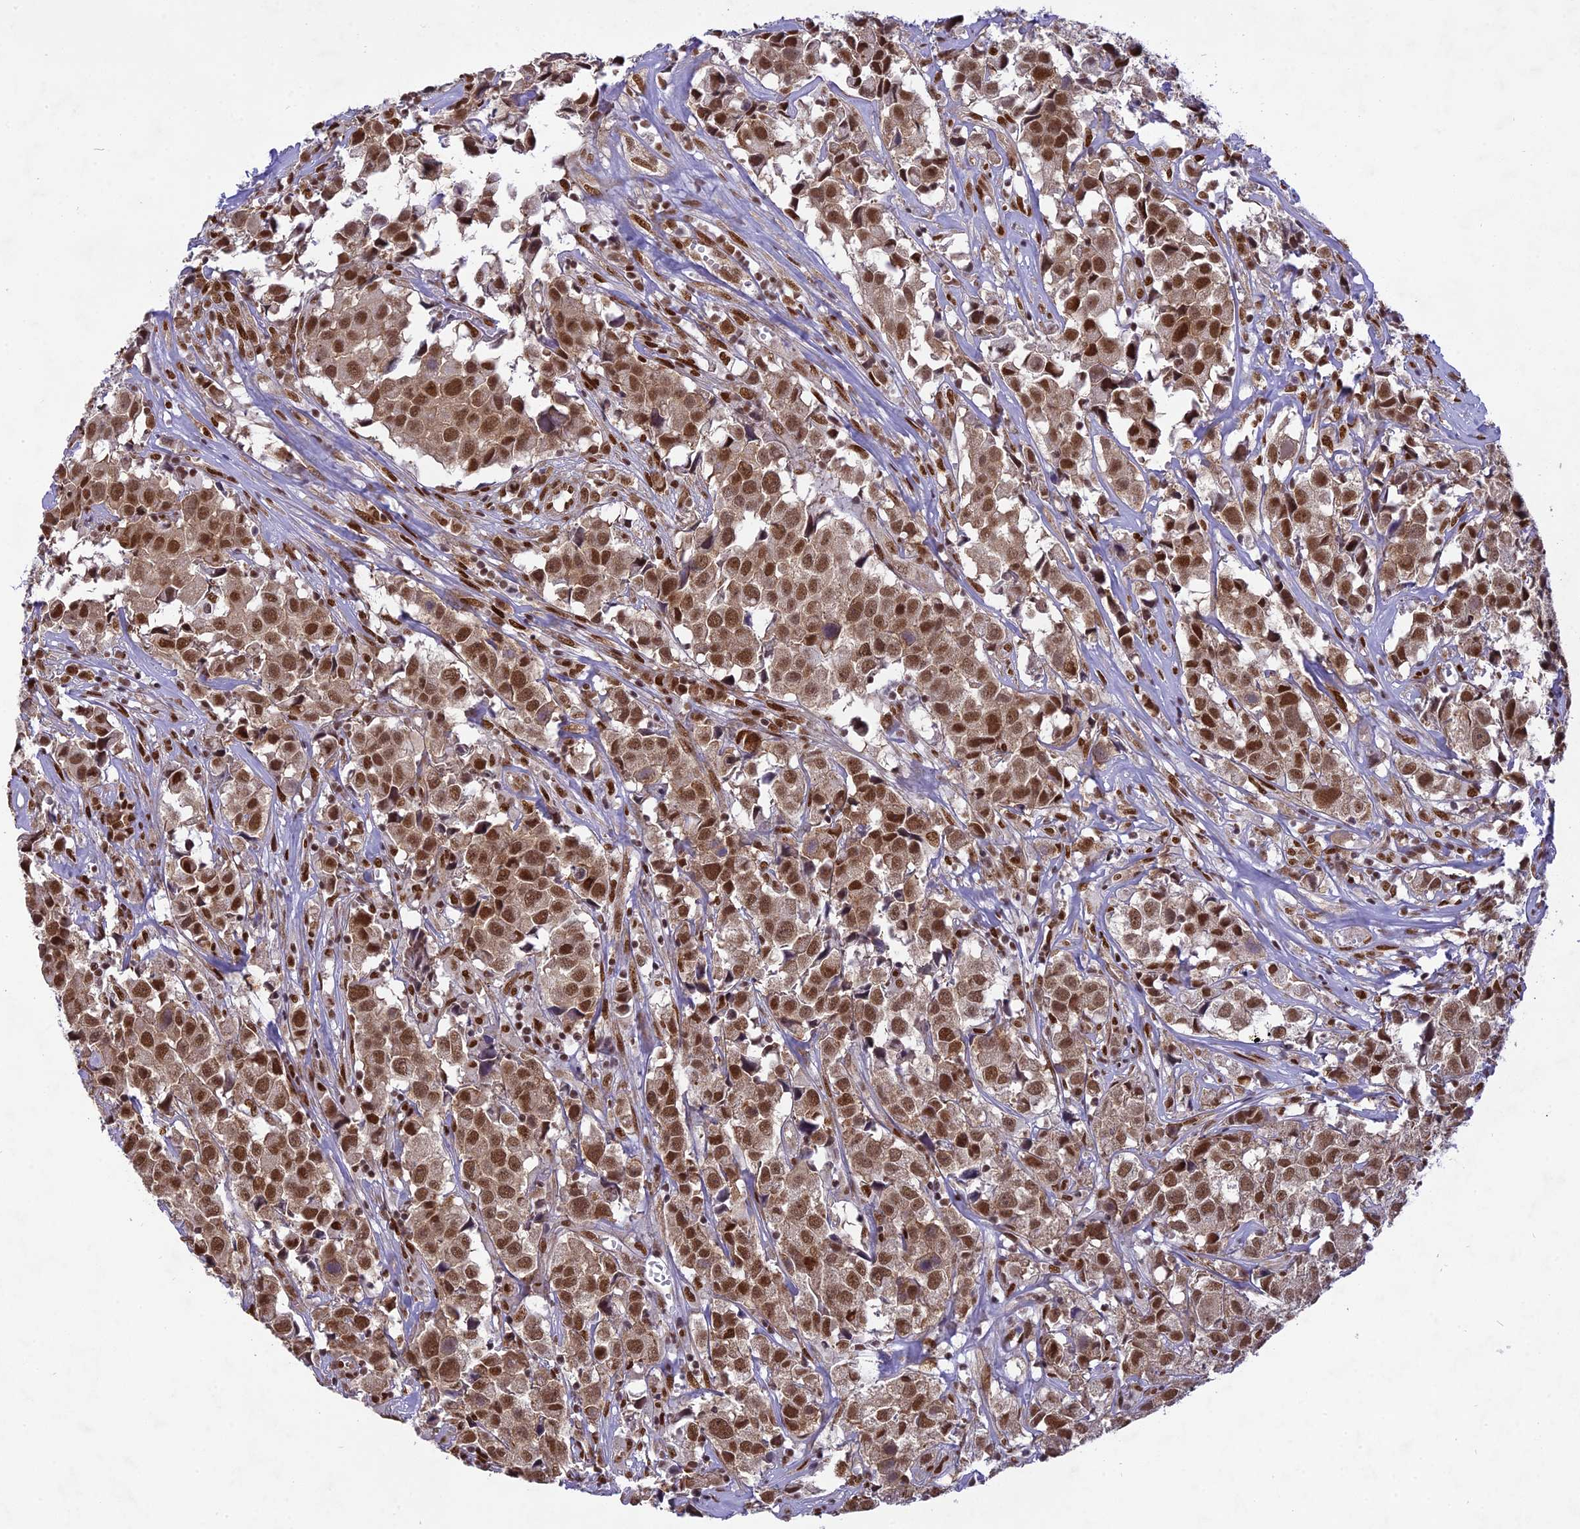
{"staining": {"intensity": "moderate", "quantity": "25%-75%", "location": "nuclear"}, "tissue": "urothelial cancer", "cell_type": "Tumor cells", "image_type": "cancer", "snomed": [{"axis": "morphology", "description": "Urothelial carcinoma, High grade"}, {"axis": "topography", "description": "Urinary bladder"}], "caption": "Immunohistochemical staining of human urothelial cancer demonstrates moderate nuclear protein positivity in about 25%-75% of tumor cells.", "gene": "DDX1", "patient": {"sex": "female", "age": 75}}